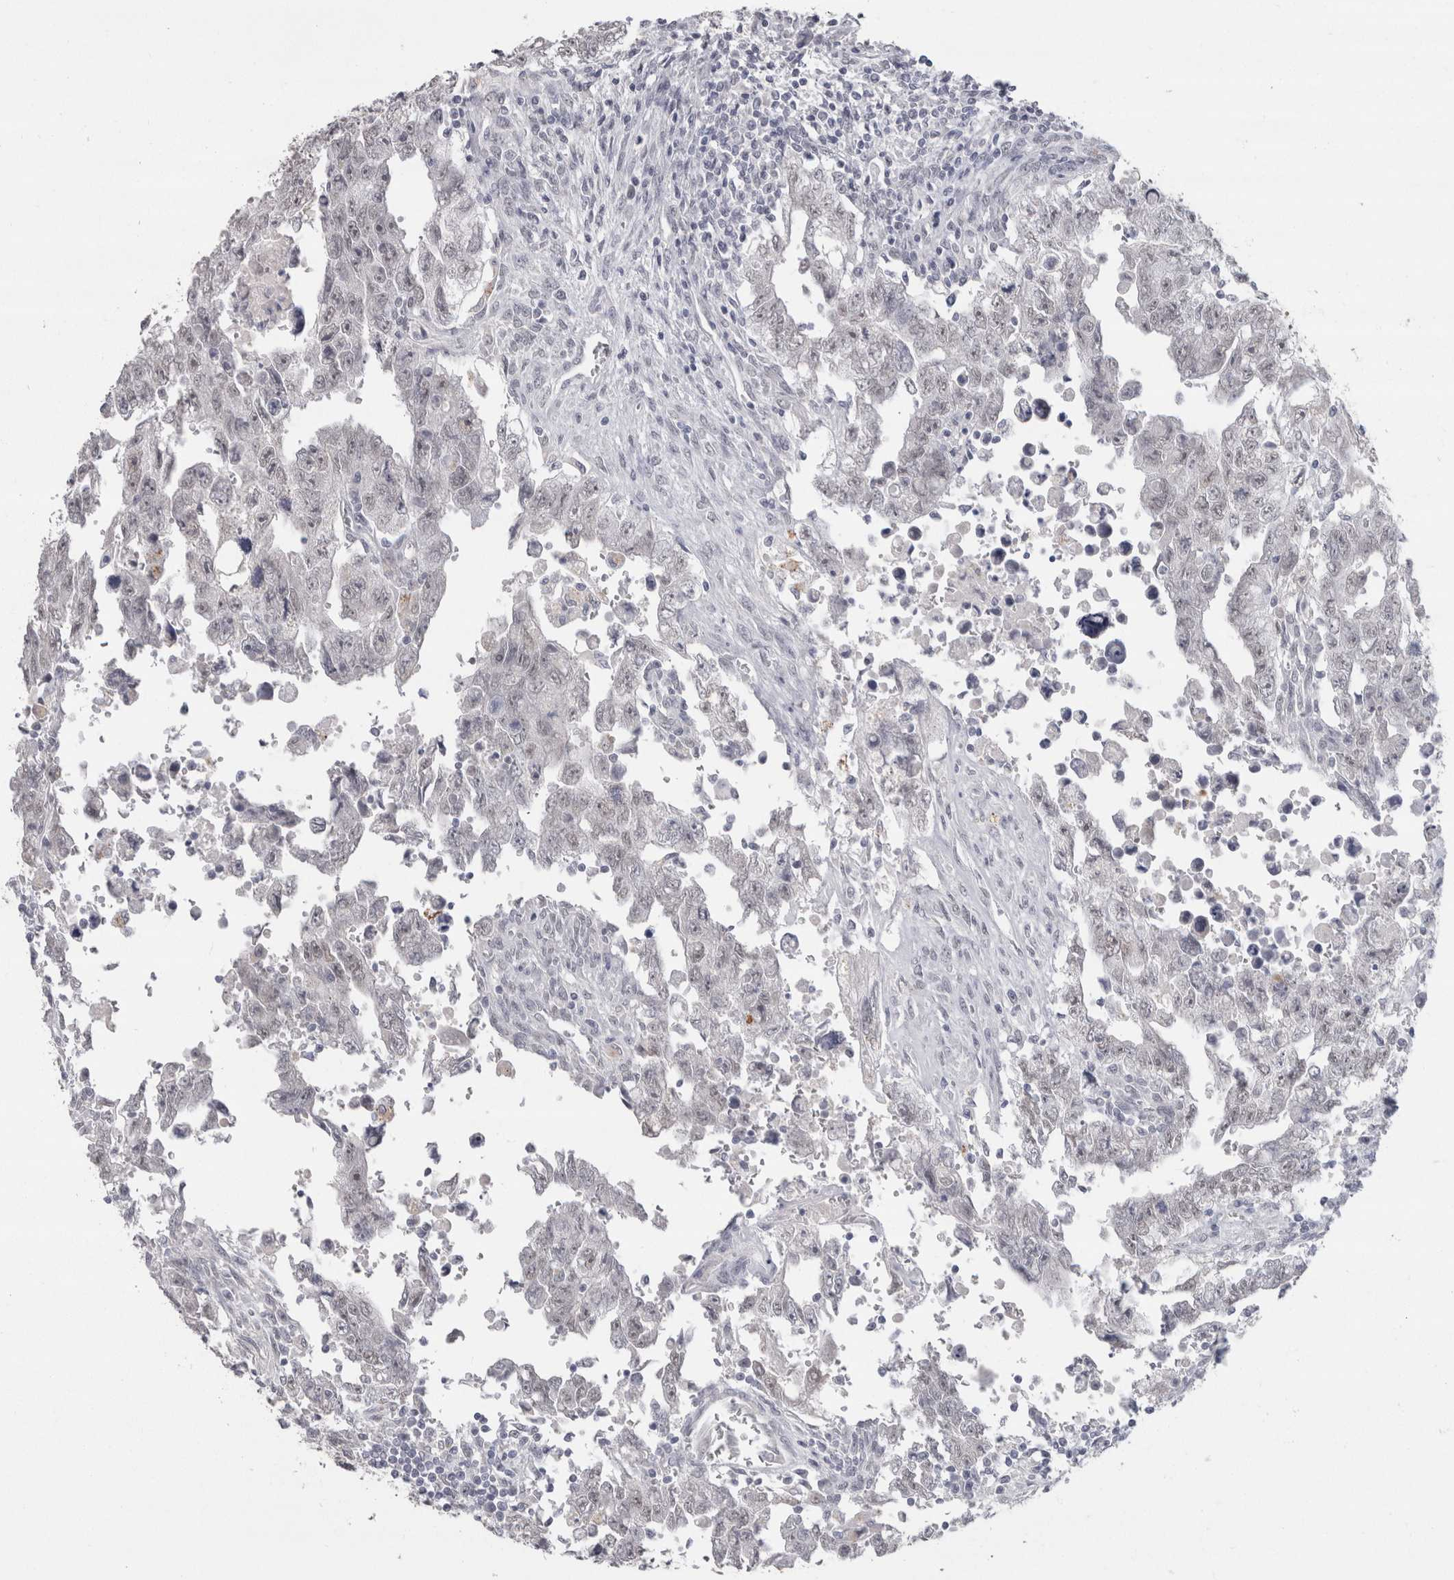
{"staining": {"intensity": "negative", "quantity": "none", "location": "none"}, "tissue": "testis cancer", "cell_type": "Tumor cells", "image_type": "cancer", "snomed": [{"axis": "morphology", "description": "Carcinoma, Embryonal, NOS"}, {"axis": "topography", "description": "Testis"}], "caption": "DAB immunohistochemical staining of human testis cancer shows no significant positivity in tumor cells.", "gene": "CDH17", "patient": {"sex": "male", "age": 28}}